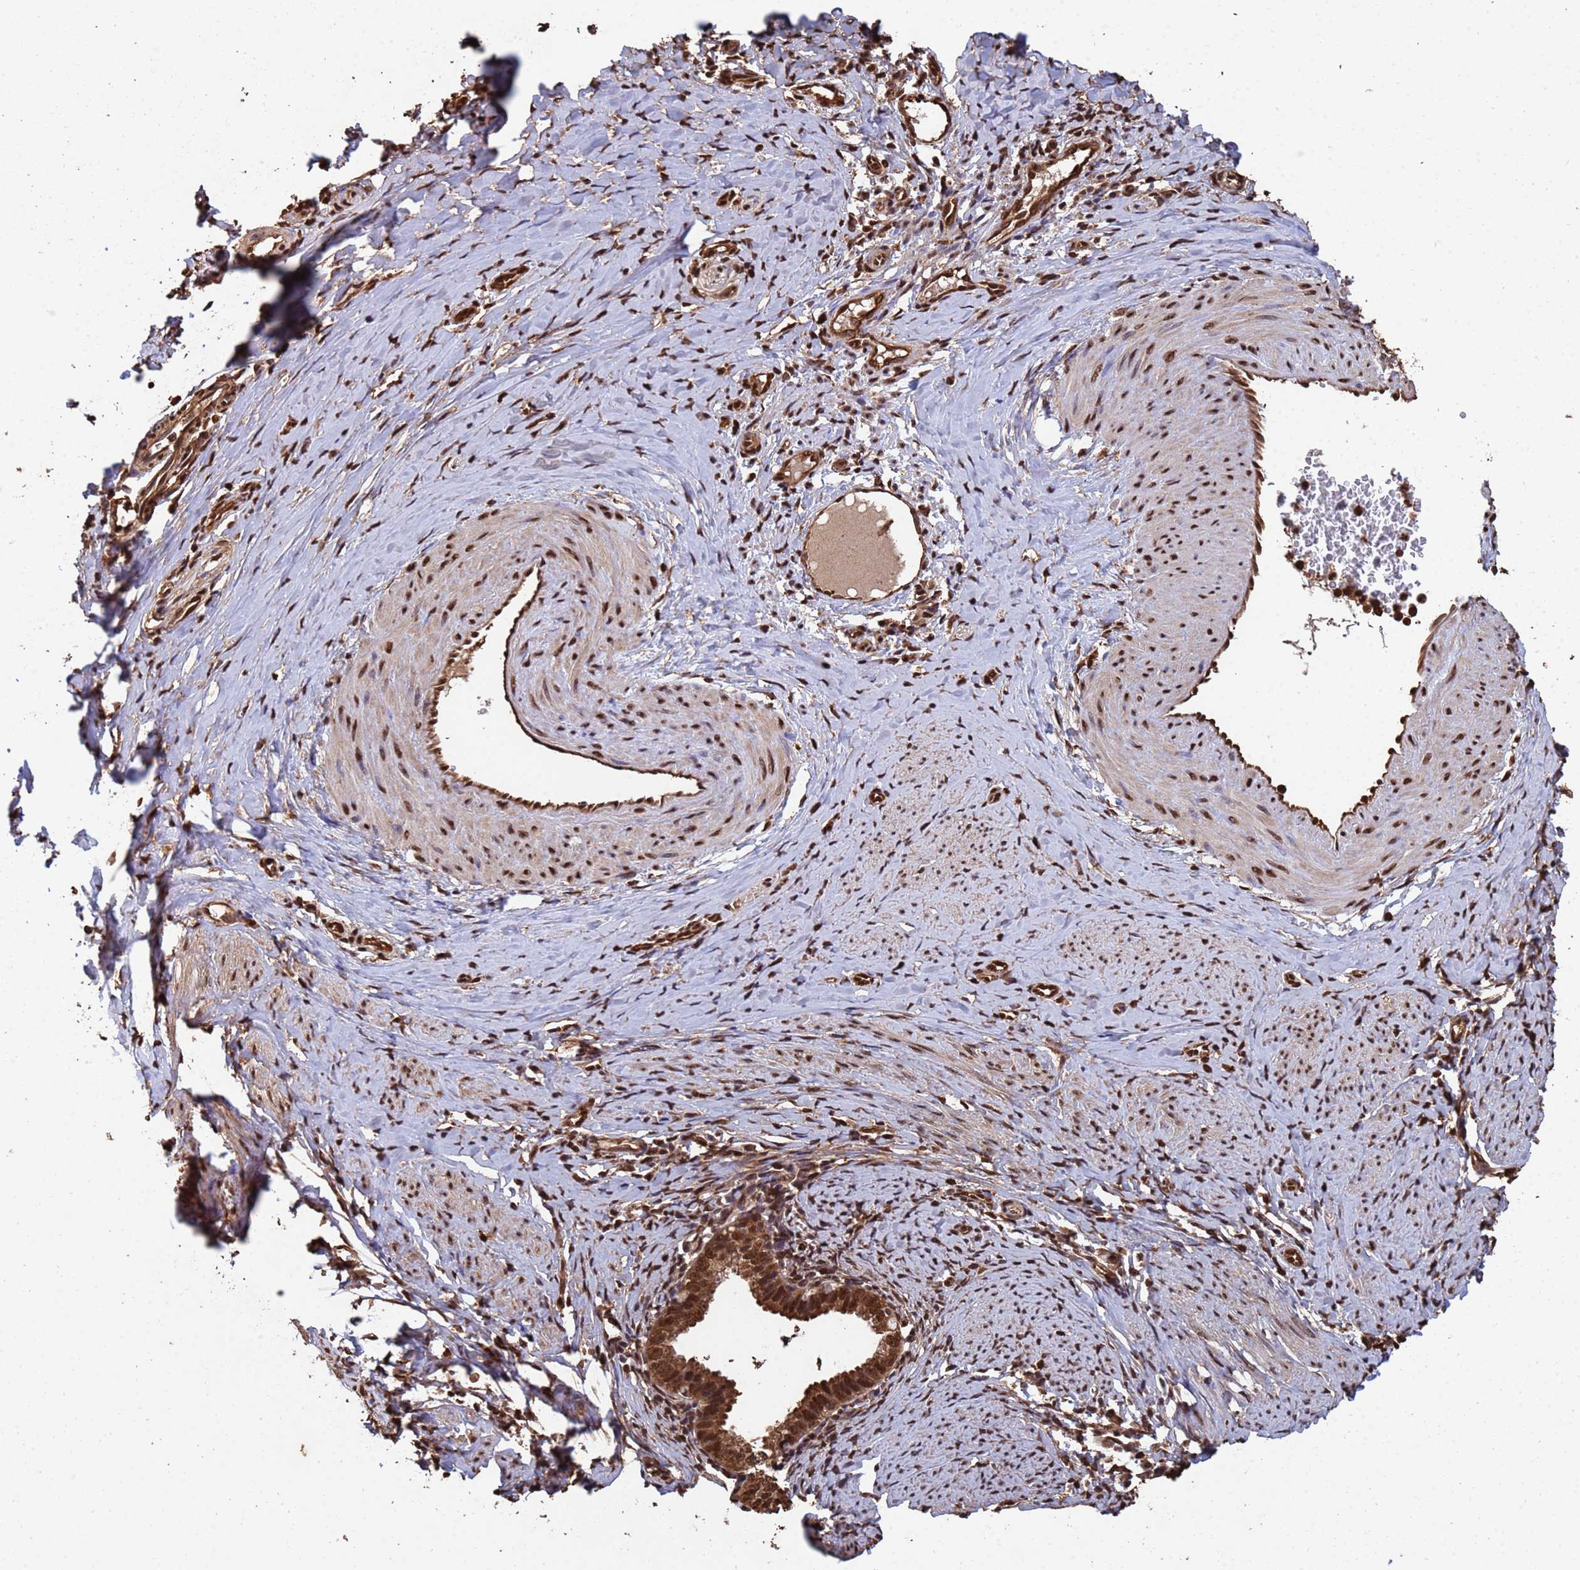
{"staining": {"intensity": "moderate", "quantity": ">75%", "location": "cytoplasmic/membranous,nuclear"}, "tissue": "cervical cancer", "cell_type": "Tumor cells", "image_type": "cancer", "snomed": [{"axis": "morphology", "description": "Adenocarcinoma, NOS"}, {"axis": "topography", "description": "Cervix"}], "caption": "Immunohistochemical staining of human cervical cancer (adenocarcinoma) shows medium levels of moderate cytoplasmic/membranous and nuclear protein positivity in about >75% of tumor cells. Nuclei are stained in blue.", "gene": "SUMO4", "patient": {"sex": "female", "age": 36}}